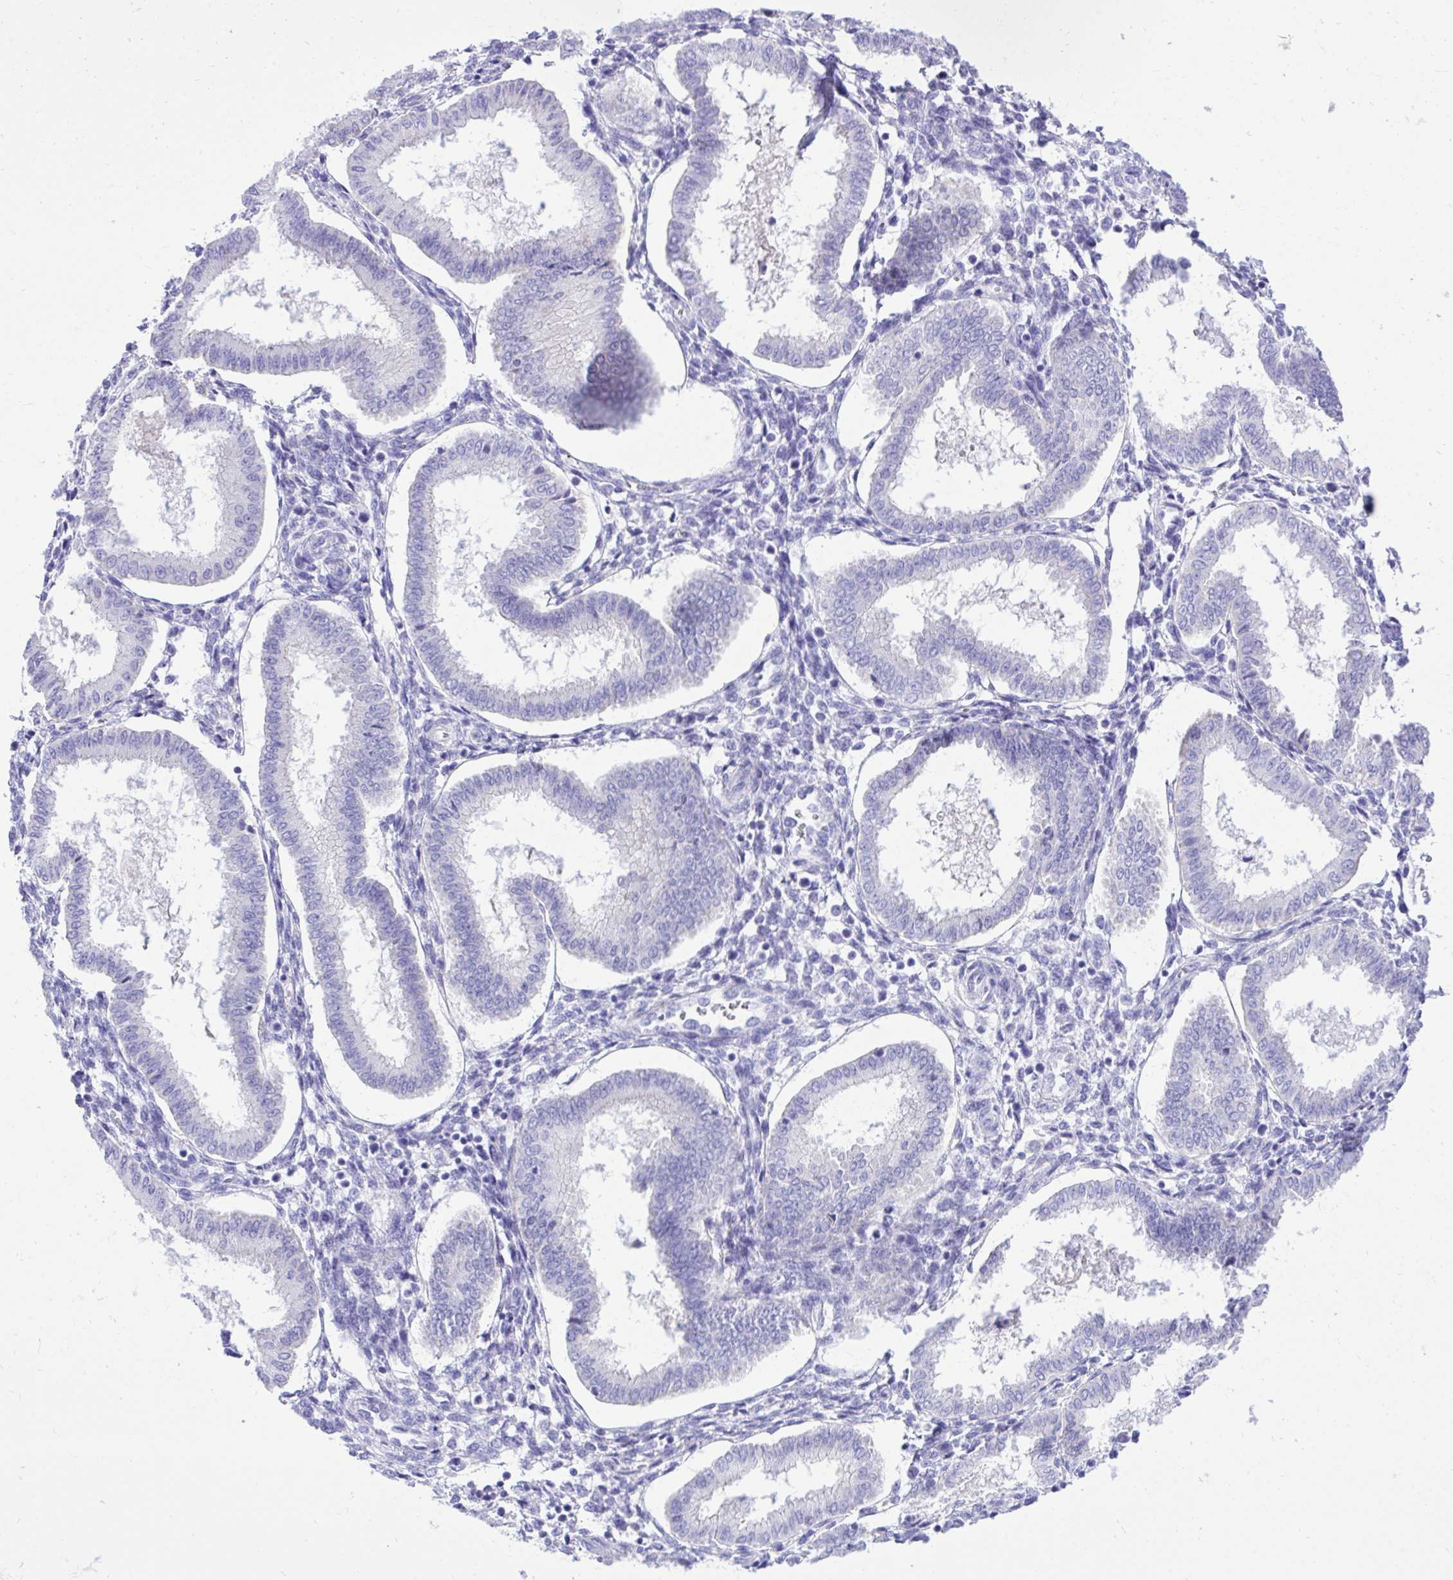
{"staining": {"intensity": "negative", "quantity": "none", "location": "none"}, "tissue": "endometrium", "cell_type": "Cells in endometrial stroma", "image_type": "normal", "snomed": [{"axis": "morphology", "description": "Normal tissue, NOS"}, {"axis": "topography", "description": "Endometrium"}], "caption": "Histopathology image shows no protein staining in cells in endometrial stroma of benign endometrium.", "gene": "MON1A", "patient": {"sex": "female", "age": 24}}